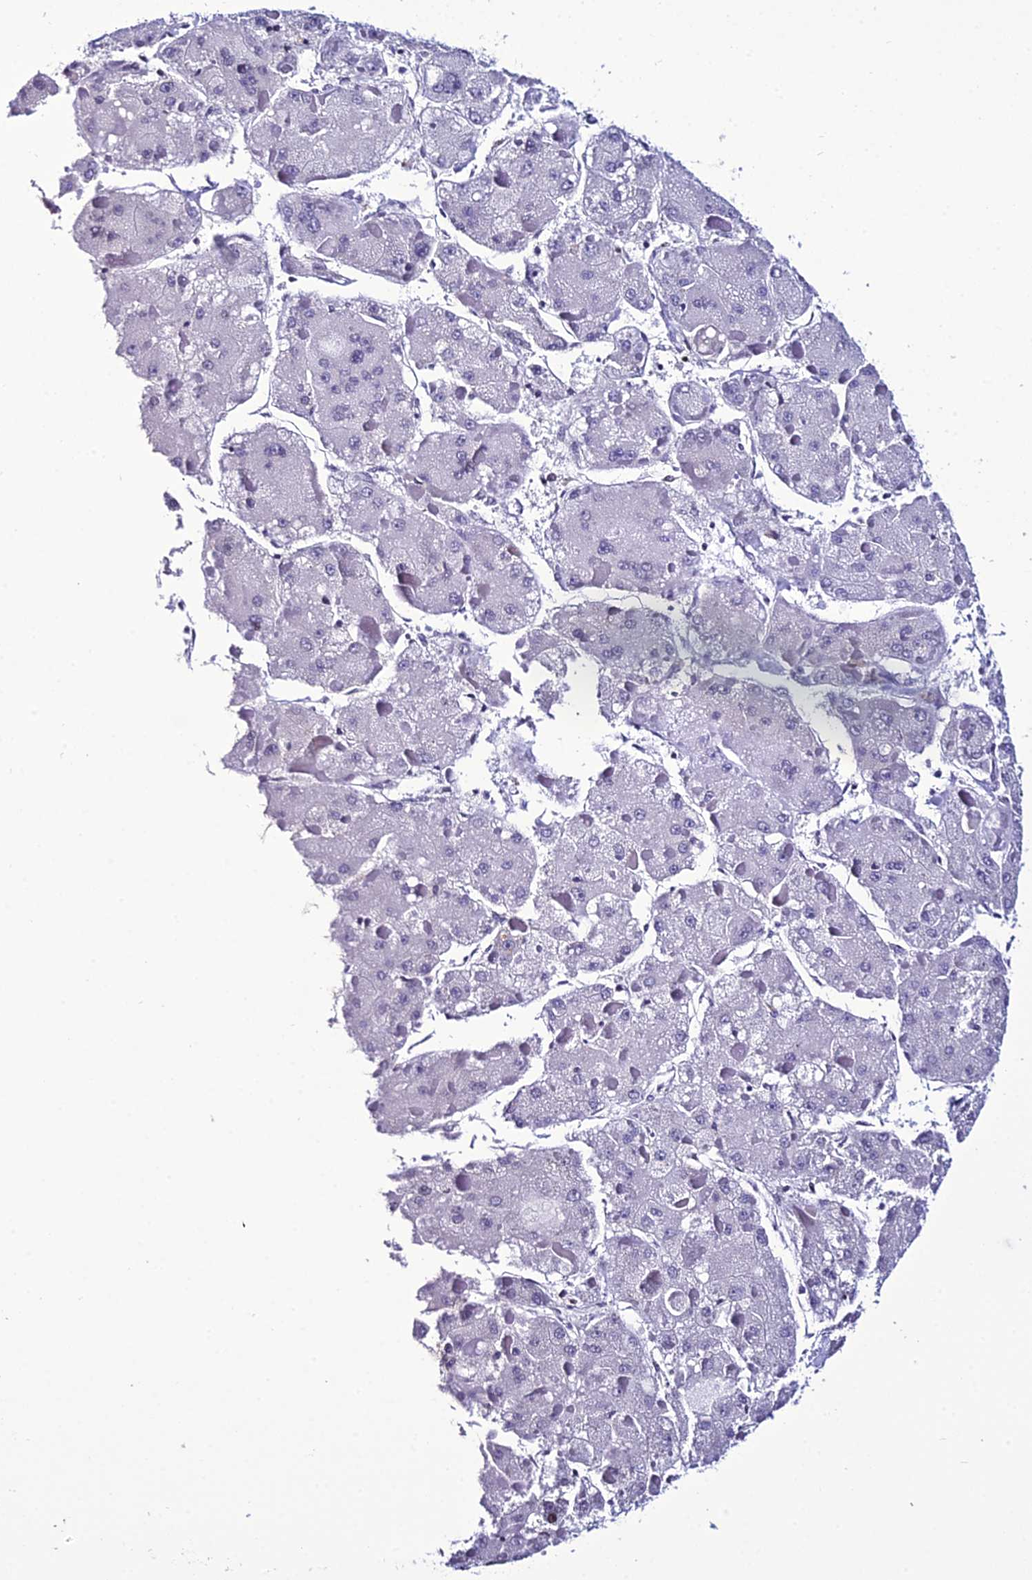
{"staining": {"intensity": "negative", "quantity": "none", "location": "none"}, "tissue": "liver cancer", "cell_type": "Tumor cells", "image_type": "cancer", "snomed": [{"axis": "morphology", "description": "Carcinoma, Hepatocellular, NOS"}, {"axis": "topography", "description": "Liver"}], "caption": "This micrograph is of liver cancer (hepatocellular carcinoma) stained with immunohistochemistry (IHC) to label a protein in brown with the nuclei are counter-stained blue. There is no staining in tumor cells. (DAB immunohistochemistry (IHC), high magnification).", "gene": "DEFB132", "patient": {"sex": "female", "age": 73}}